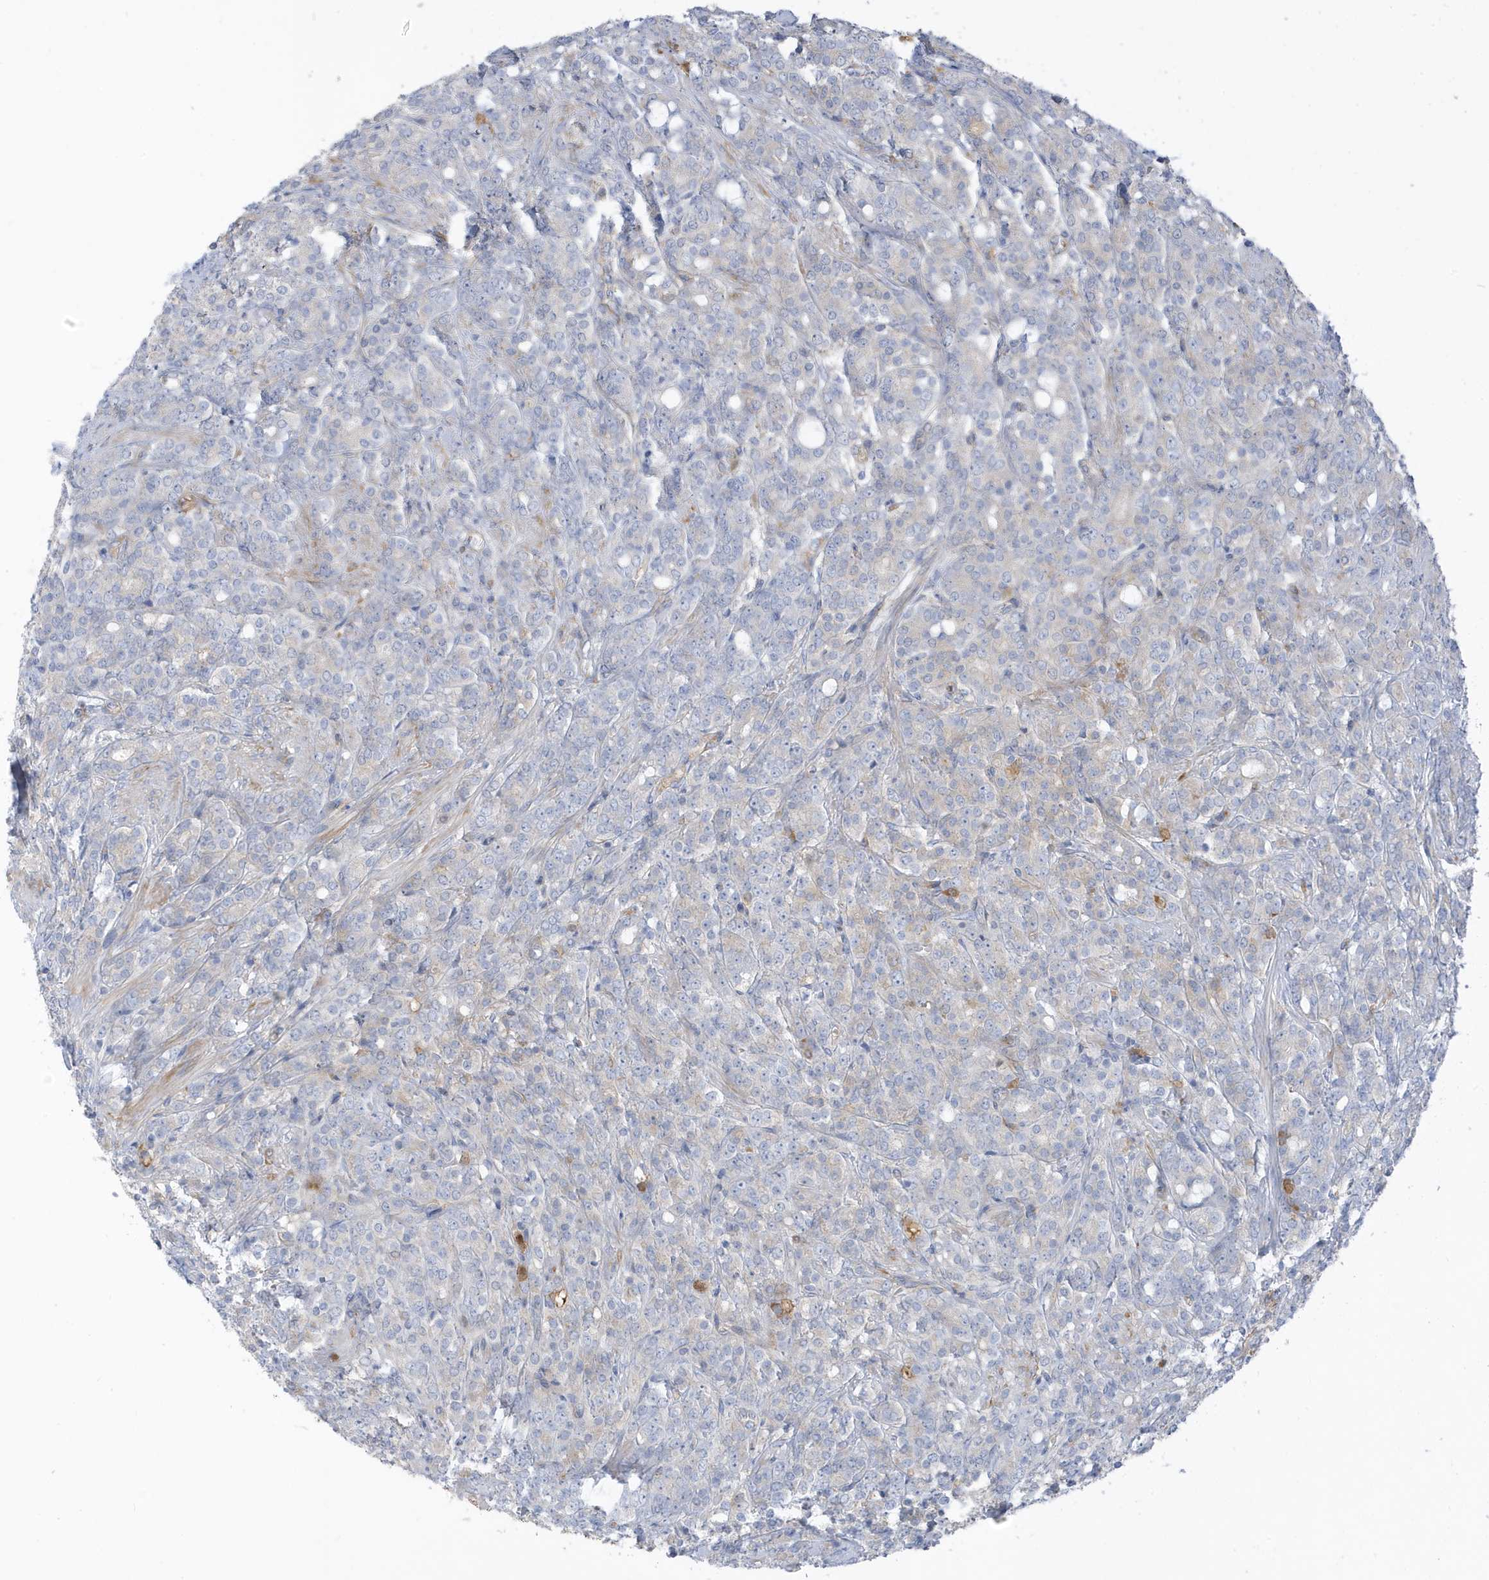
{"staining": {"intensity": "negative", "quantity": "none", "location": "none"}, "tissue": "prostate cancer", "cell_type": "Tumor cells", "image_type": "cancer", "snomed": [{"axis": "morphology", "description": "Adenocarcinoma, High grade"}, {"axis": "topography", "description": "Prostate"}], "caption": "This is an IHC histopathology image of prostate adenocarcinoma (high-grade). There is no positivity in tumor cells.", "gene": "ATP13A5", "patient": {"sex": "male", "age": 62}}